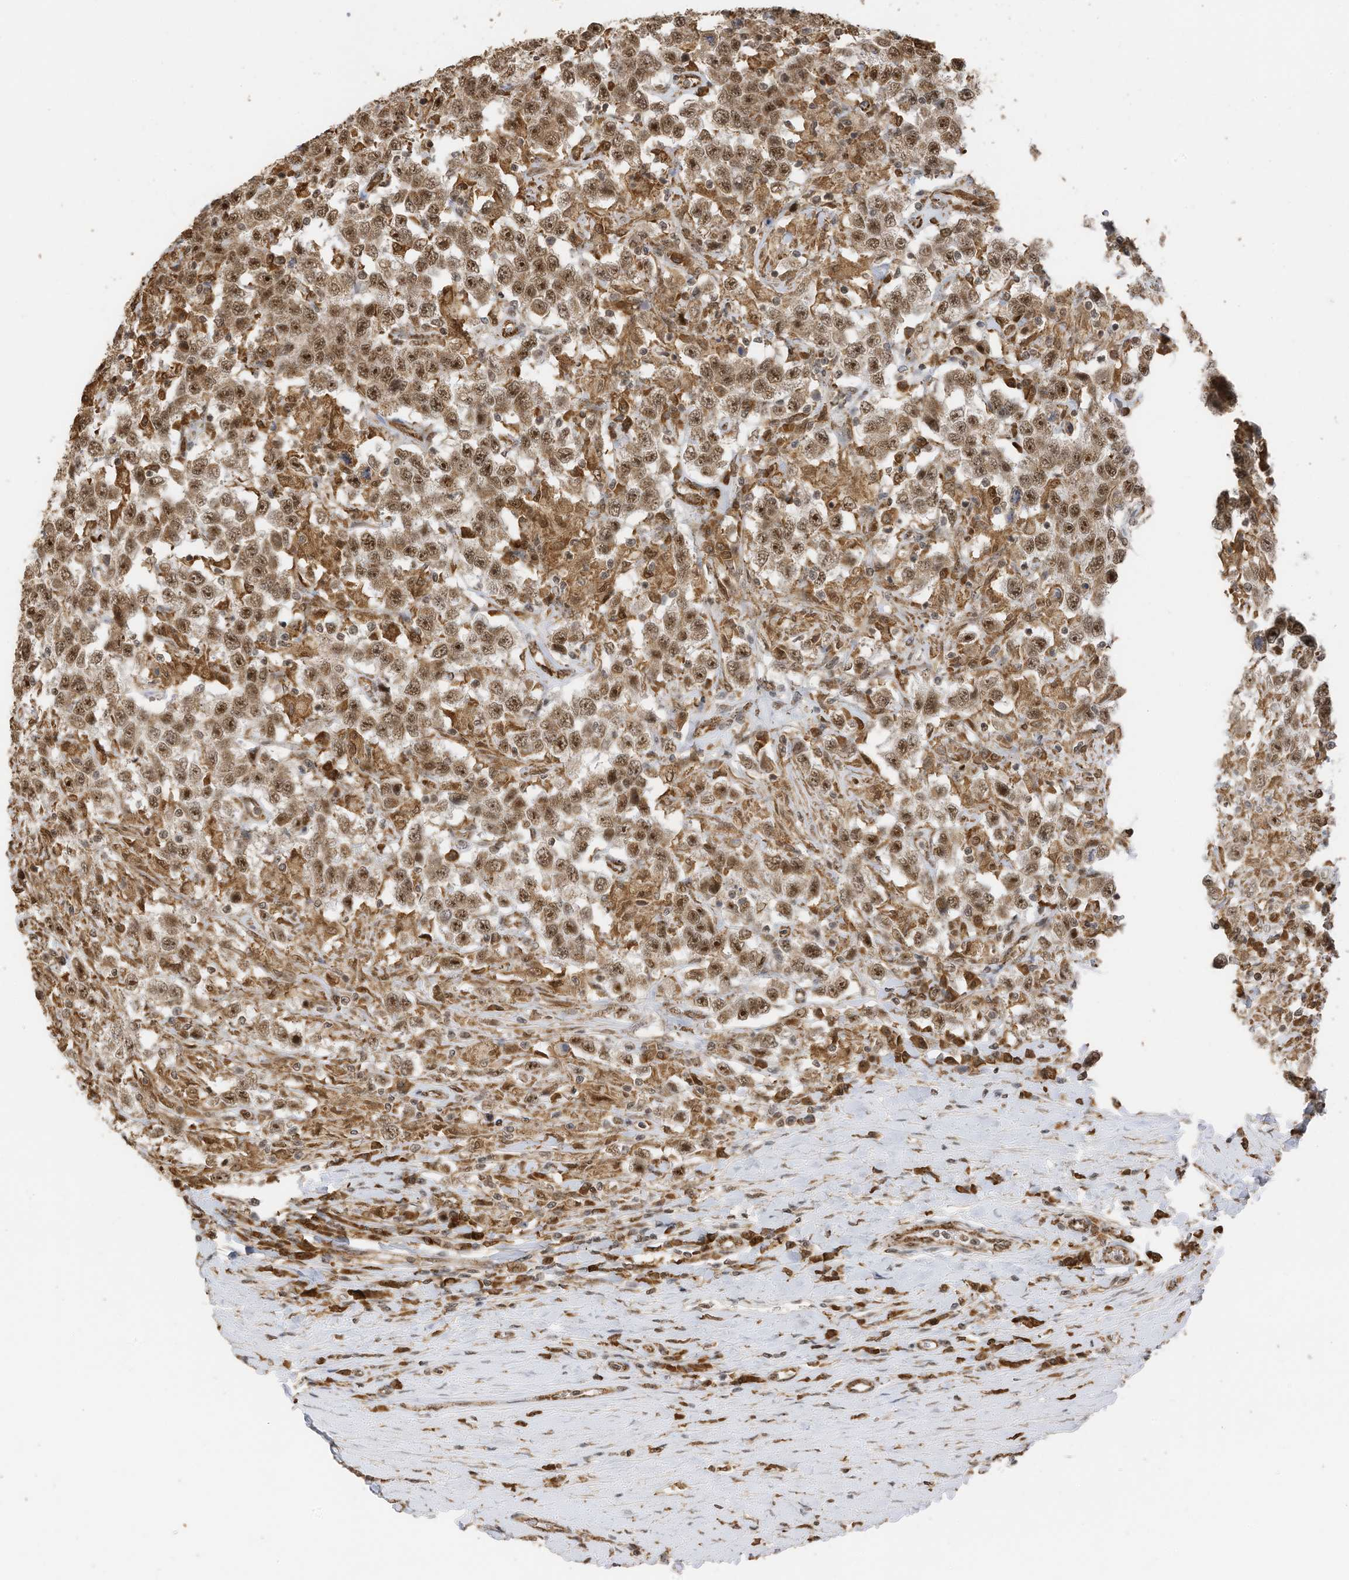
{"staining": {"intensity": "moderate", "quantity": ">75%", "location": "nuclear"}, "tissue": "testis cancer", "cell_type": "Tumor cells", "image_type": "cancer", "snomed": [{"axis": "morphology", "description": "Seminoma, NOS"}, {"axis": "topography", "description": "Testis"}], "caption": "Protein analysis of seminoma (testis) tissue displays moderate nuclear staining in about >75% of tumor cells.", "gene": "ERLEC1", "patient": {"sex": "male", "age": 41}}